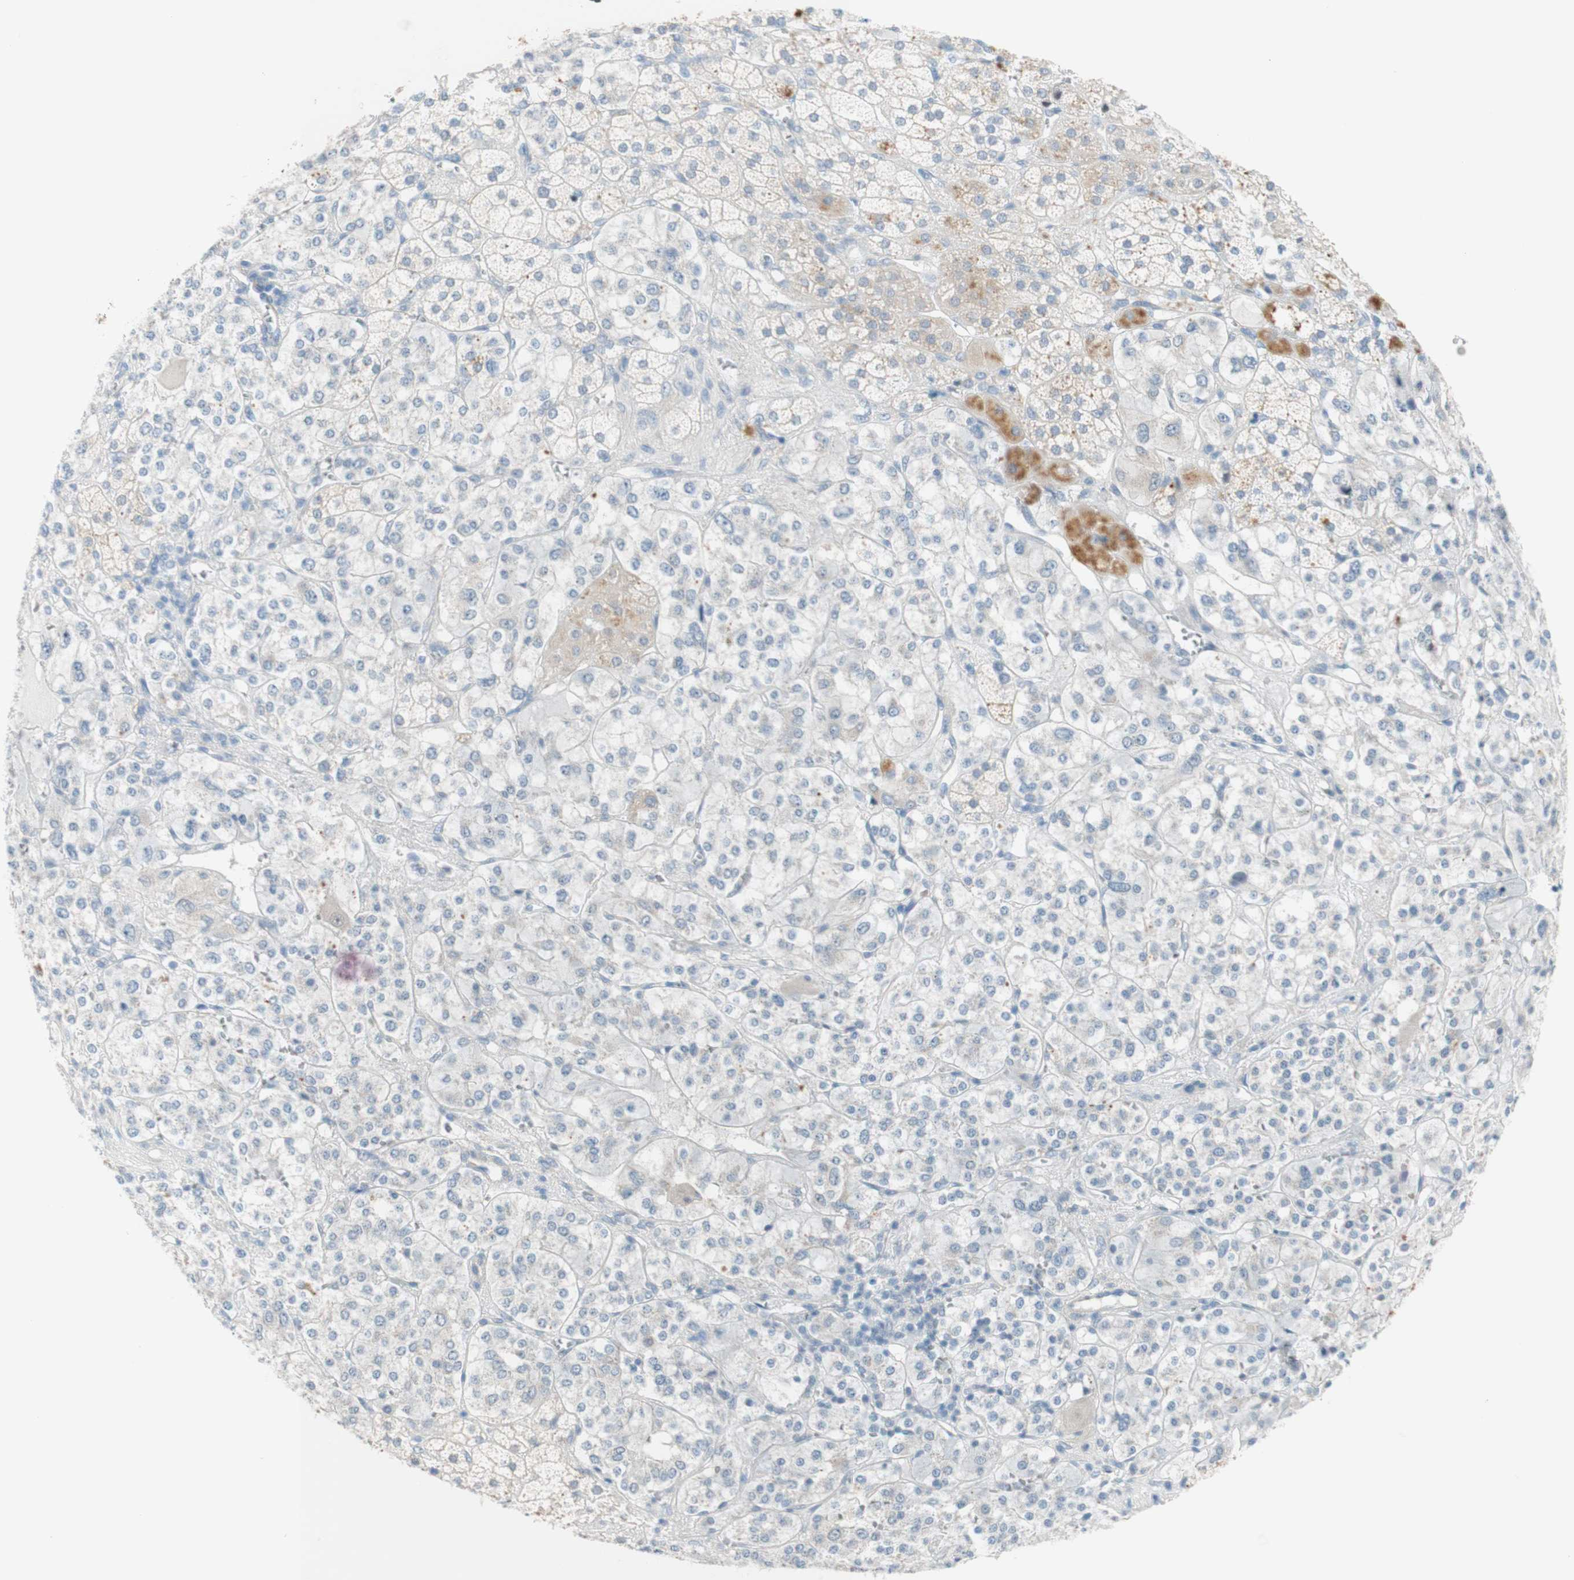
{"staining": {"intensity": "moderate", "quantity": "25%-75%", "location": "cytoplasmic/membranous"}, "tissue": "adrenal gland", "cell_type": "Glandular cells", "image_type": "normal", "snomed": [{"axis": "morphology", "description": "Normal tissue, NOS"}, {"axis": "topography", "description": "Adrenal gland"}], "caption": "Brown immunohistochemical staining in unremarkable human adrenal gland reveals moderate cytoplasmic/membranous staining in about 25%-75% of glandular cells.", "gene": "ENTREP2", "patient": {"sex": "male", "age": 56}}